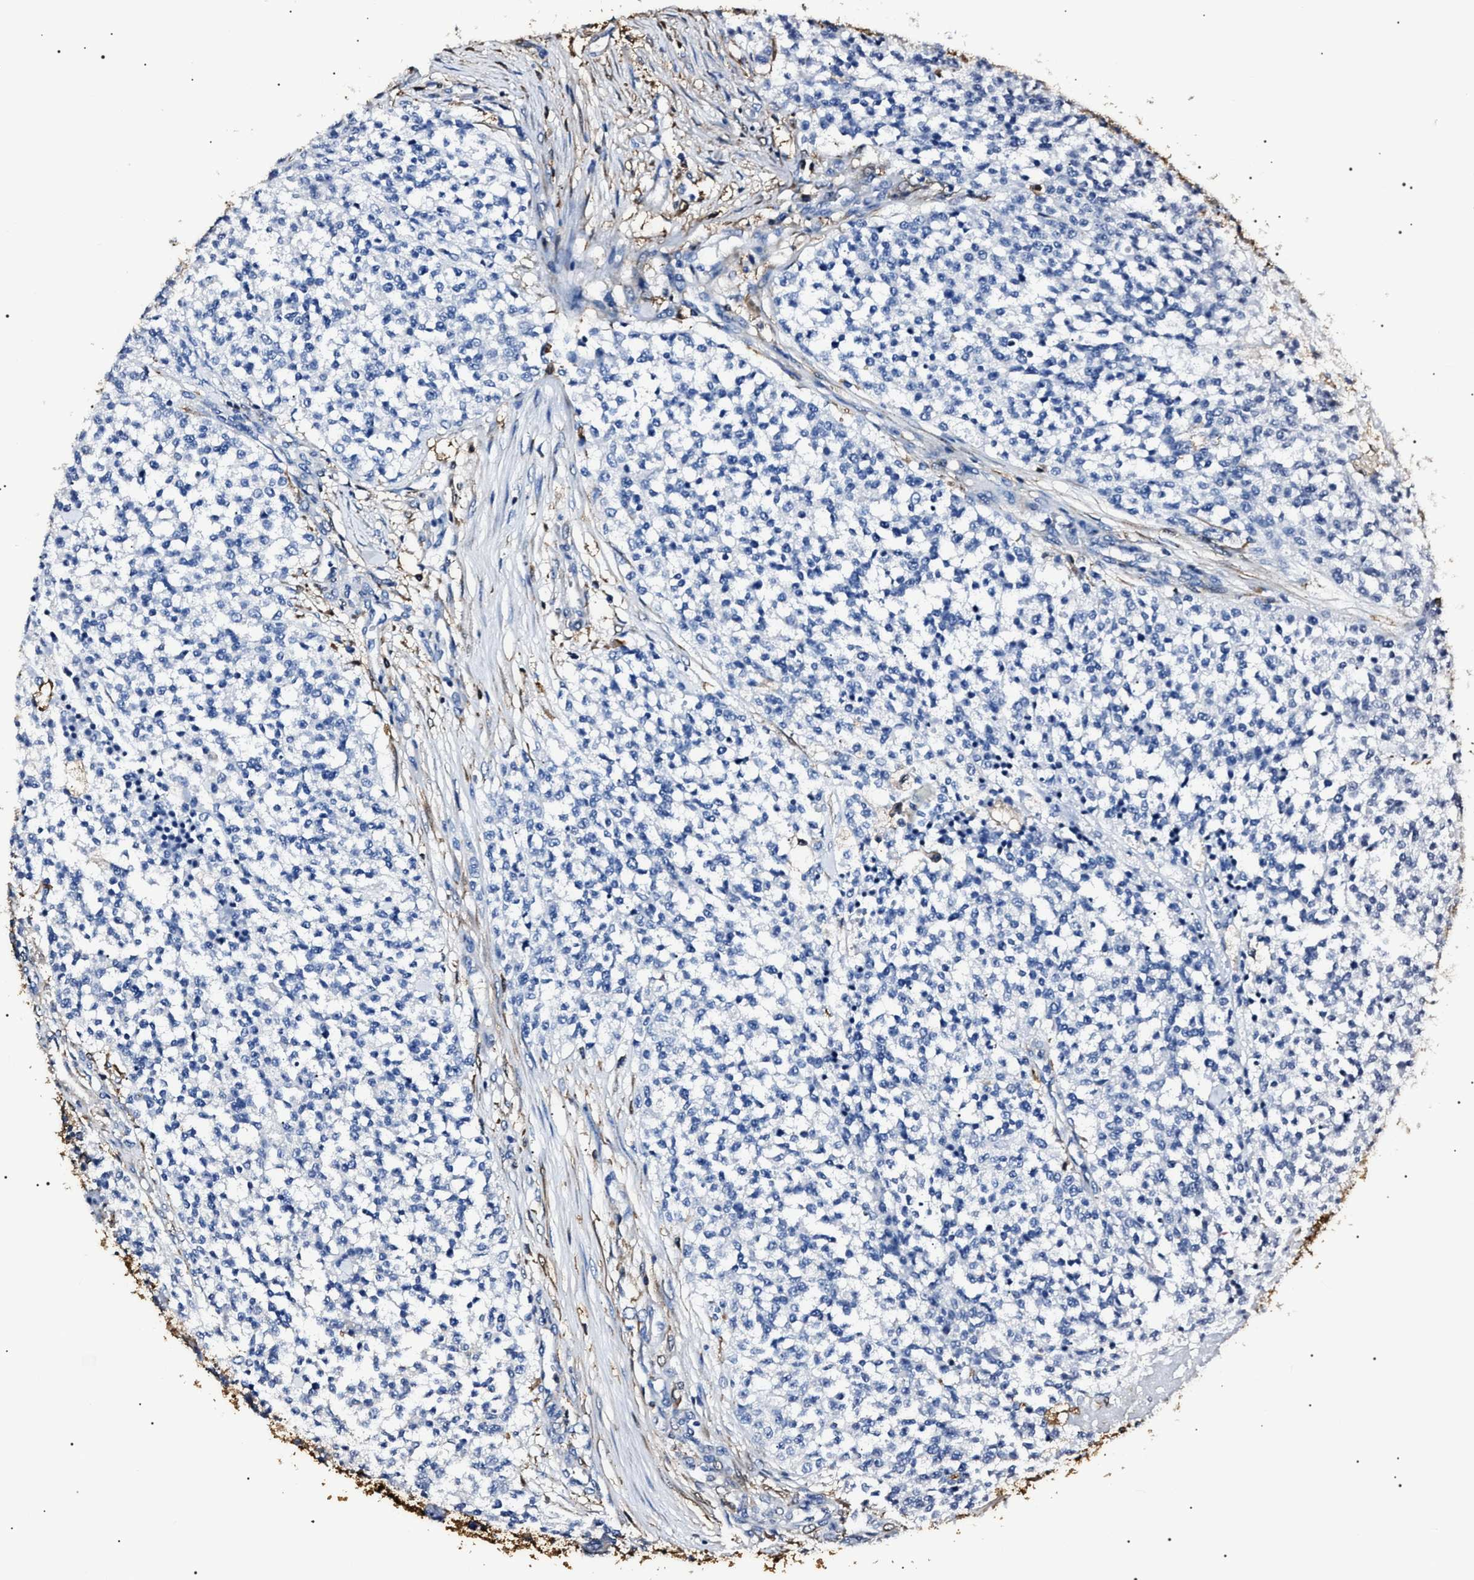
{"staining": {"intensity": "negative", "quantity": "none", "location": "none"}, "tissue": "testis cancer", "cell_type": "Tumor cells", "image_type": "cancer", "snomed": [{"axis": "morphology", "description": "Seminoma, NOS"}, {"axis": "topography", "description": "Testis"}], "caption": "Immunohistochemistry of human testis cancer (seminoma) shows no expression in tumor cells.", "gene": "ALDH1A1", "patient": {"sex": "male", "age": 59}}